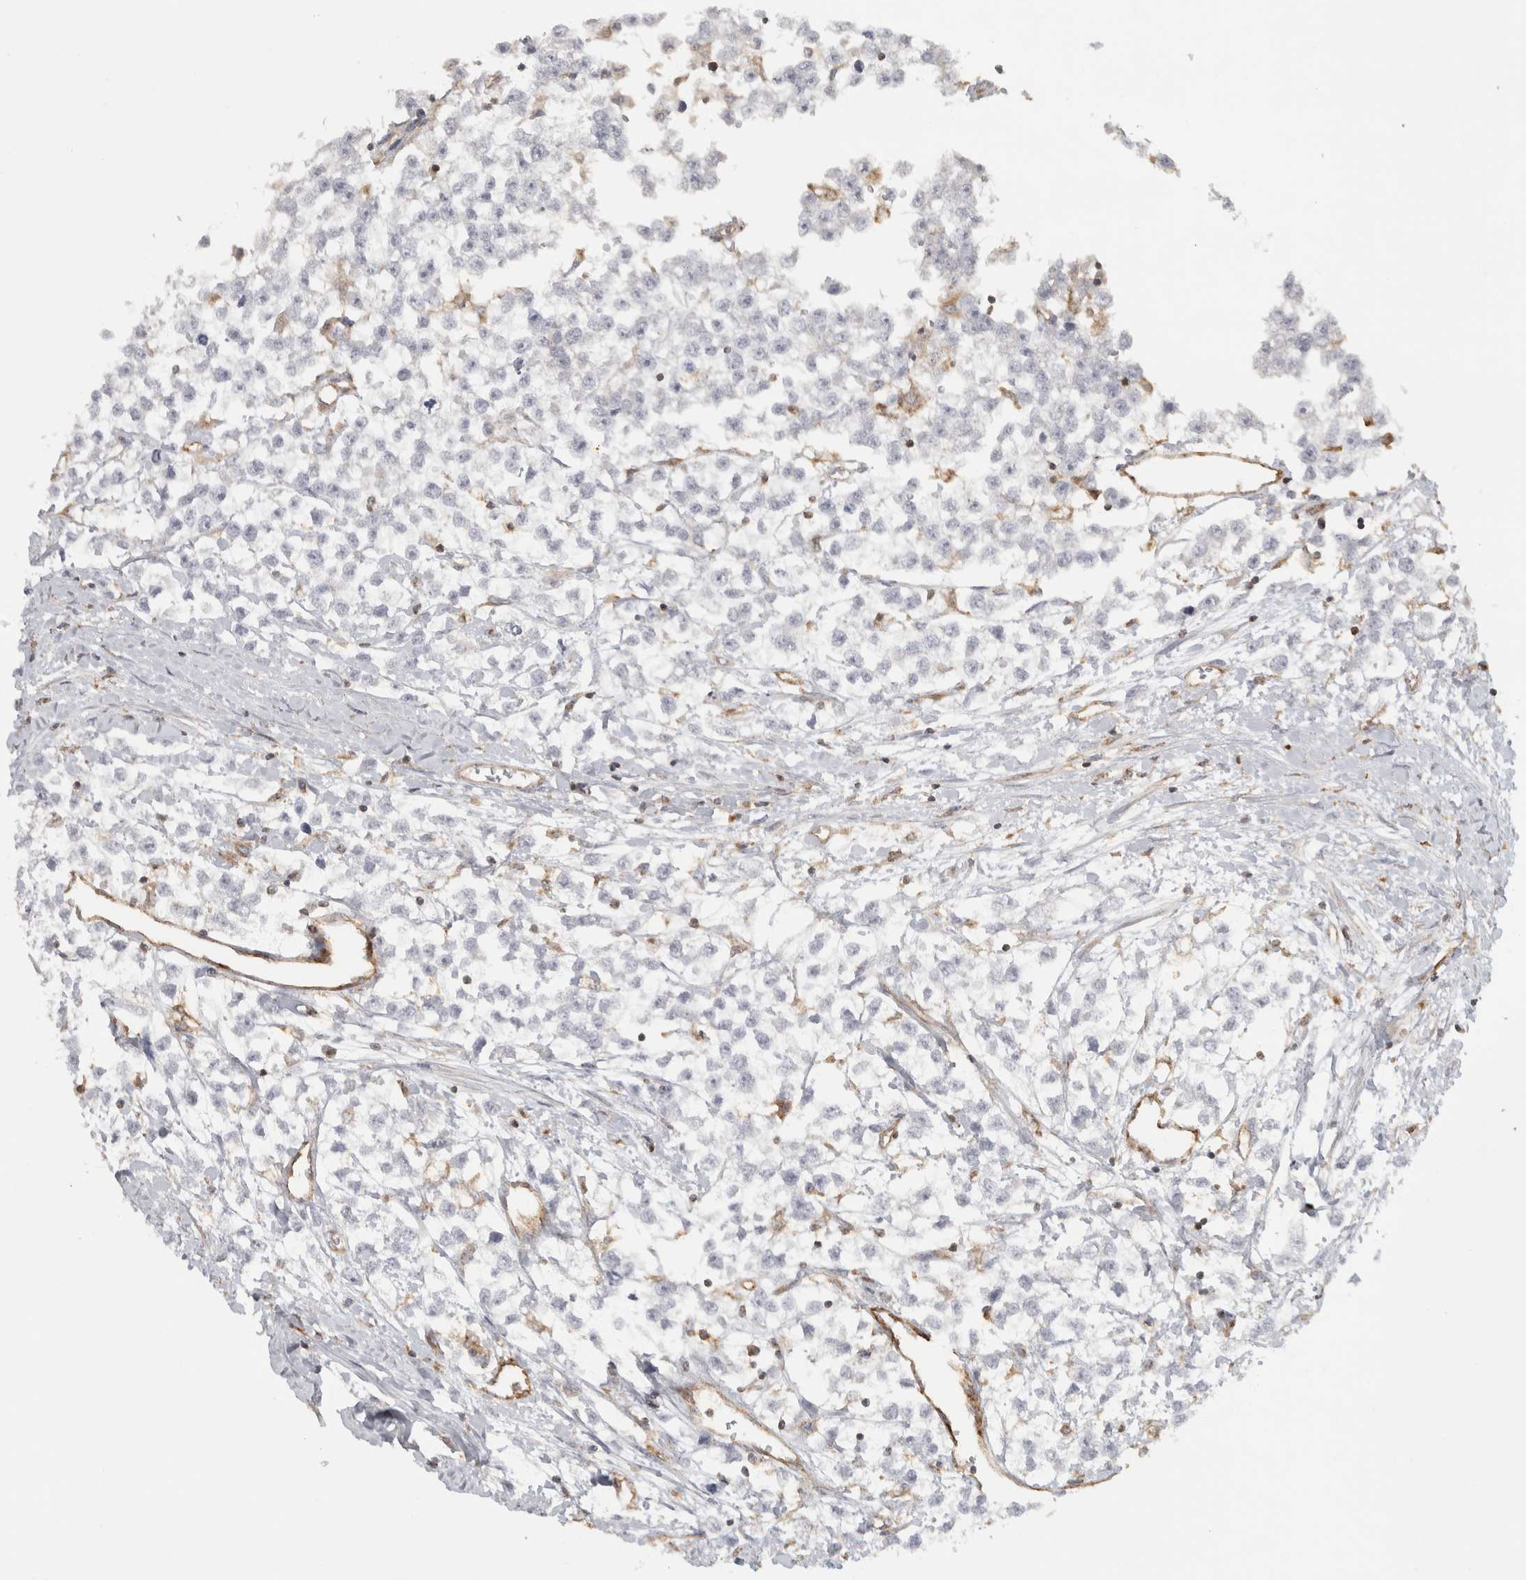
{"staining": {"intensity": "negative", "quantity": "none", "location": "none"}, "tissue": "testis cancer", "cell_type": "Tumor cells", "image_type": "cancer", "snomed": [{"axis": "morphology", "description": "Seminoma, NOS"}, {"axis": "morphology", "description": "Carcinoma, Embryonal, NOS"}, {"axis": "topography", "description": "Testis"}], "caption": "Immunohistochemistry image of neoplastic tissue: testis seminoma stained with DAB demonstrates no significant protein expression in tumor cells. The staining was performed using DAB (3,3'-diaminobenzidine) to visualize the protein expression in brown, while the nuclei were stained in blue with hematoxylin (Magnification: 20x).", "gene": "HLA-E", "patient": {"sex": "male", "age": 51}}